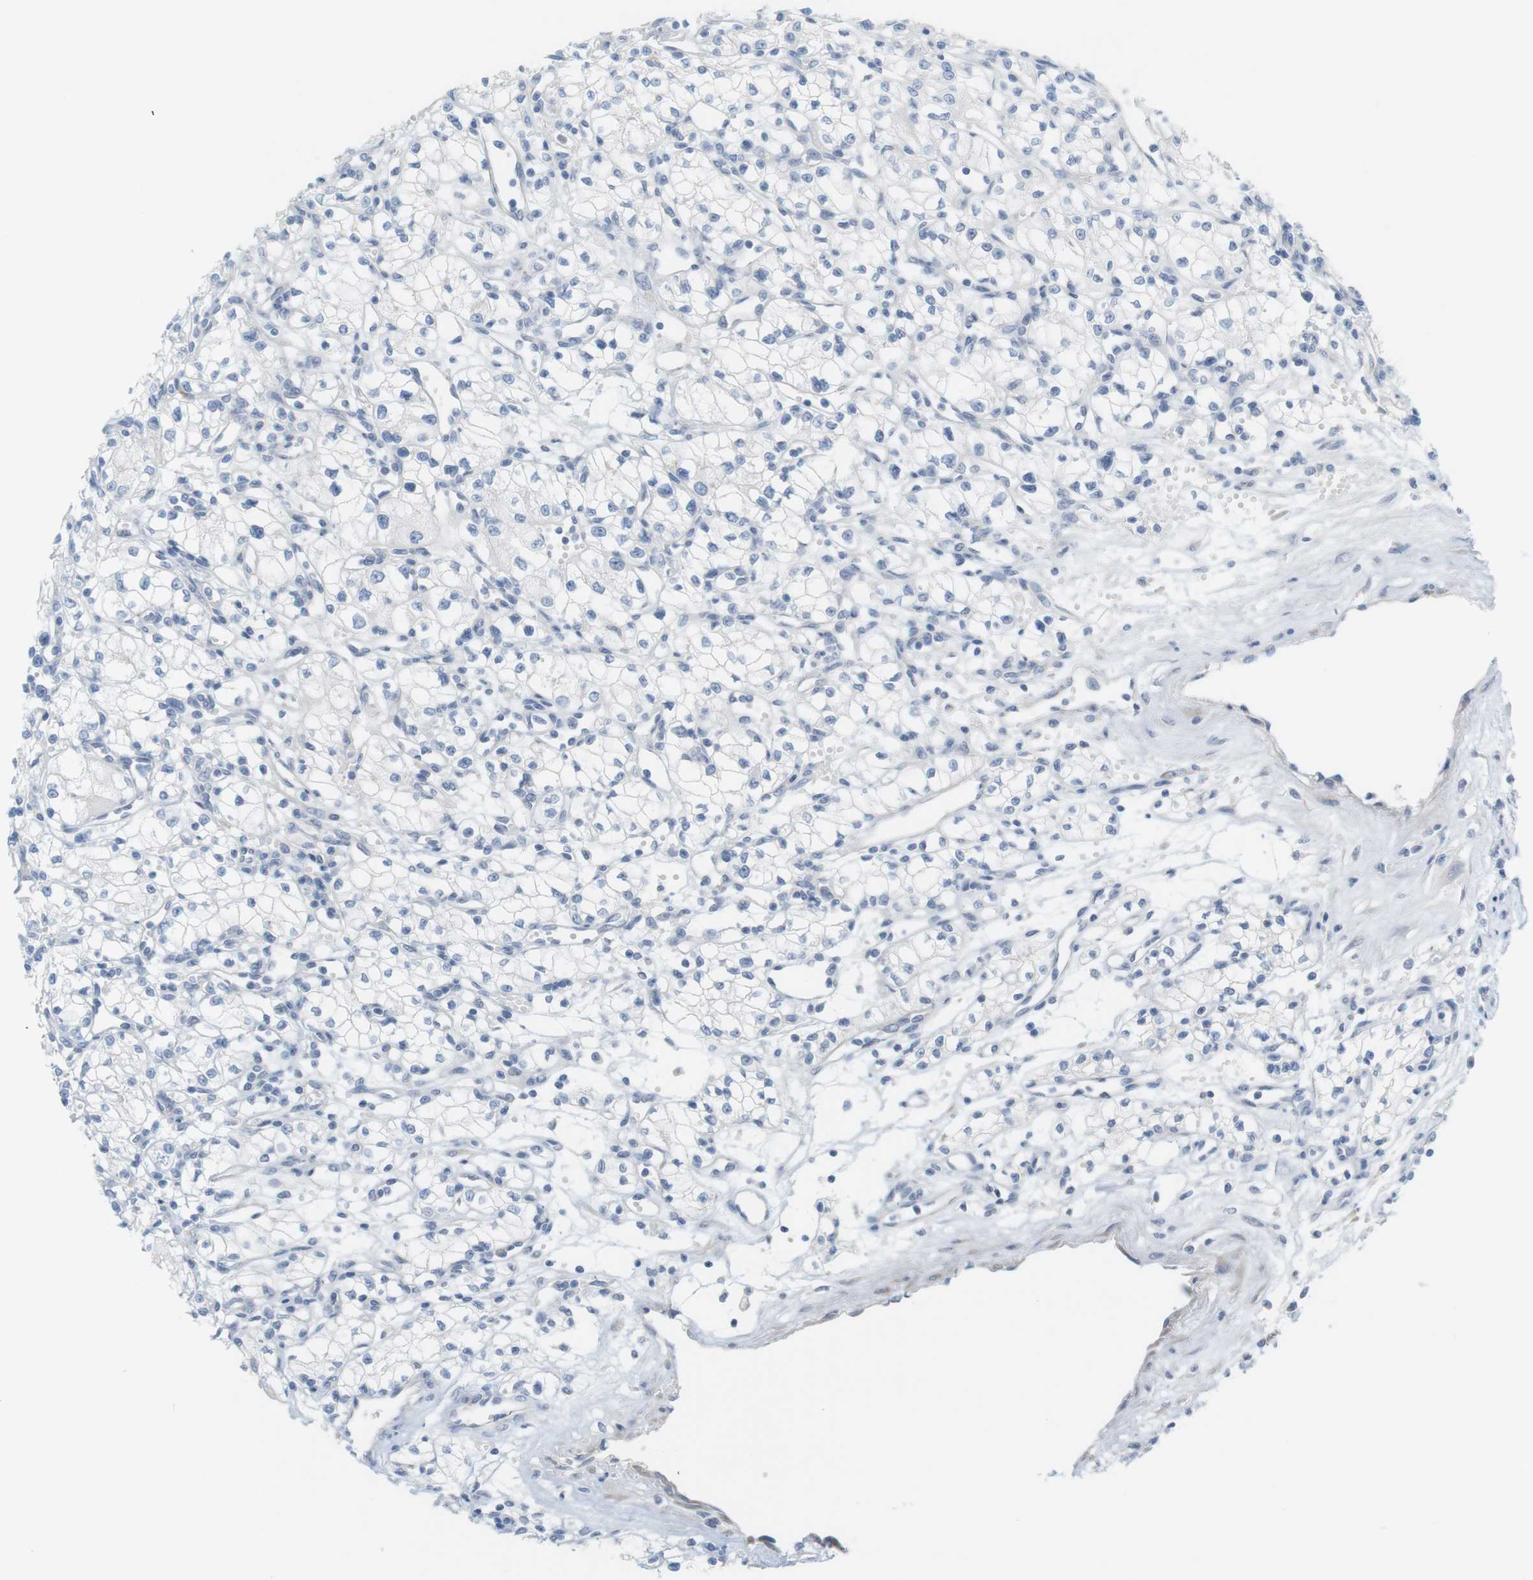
{"staining": {"intensity": "negative", "quantity": "none", "location": "none"}, "tissue": "renal cancer", "cell_type": "Tumor cells", "image_type": "cancer", "snomed": [{"axis": "morphology", "description": "Normal tissue, NOS"}, {"axis": "morphology", "description": "Adenocarcinoma, NOS"}, {"axis": "topography", "description": "Kidney"}], "caption": "This micrograph is of renal adenocarcinoma stained with immunohistochemistry to label a protein in brown with the nuclei are counter-stained blue. There is no staining in tumor cells.", "gene": "RGS9", "patient": {"sex": "male", "age": 59}}